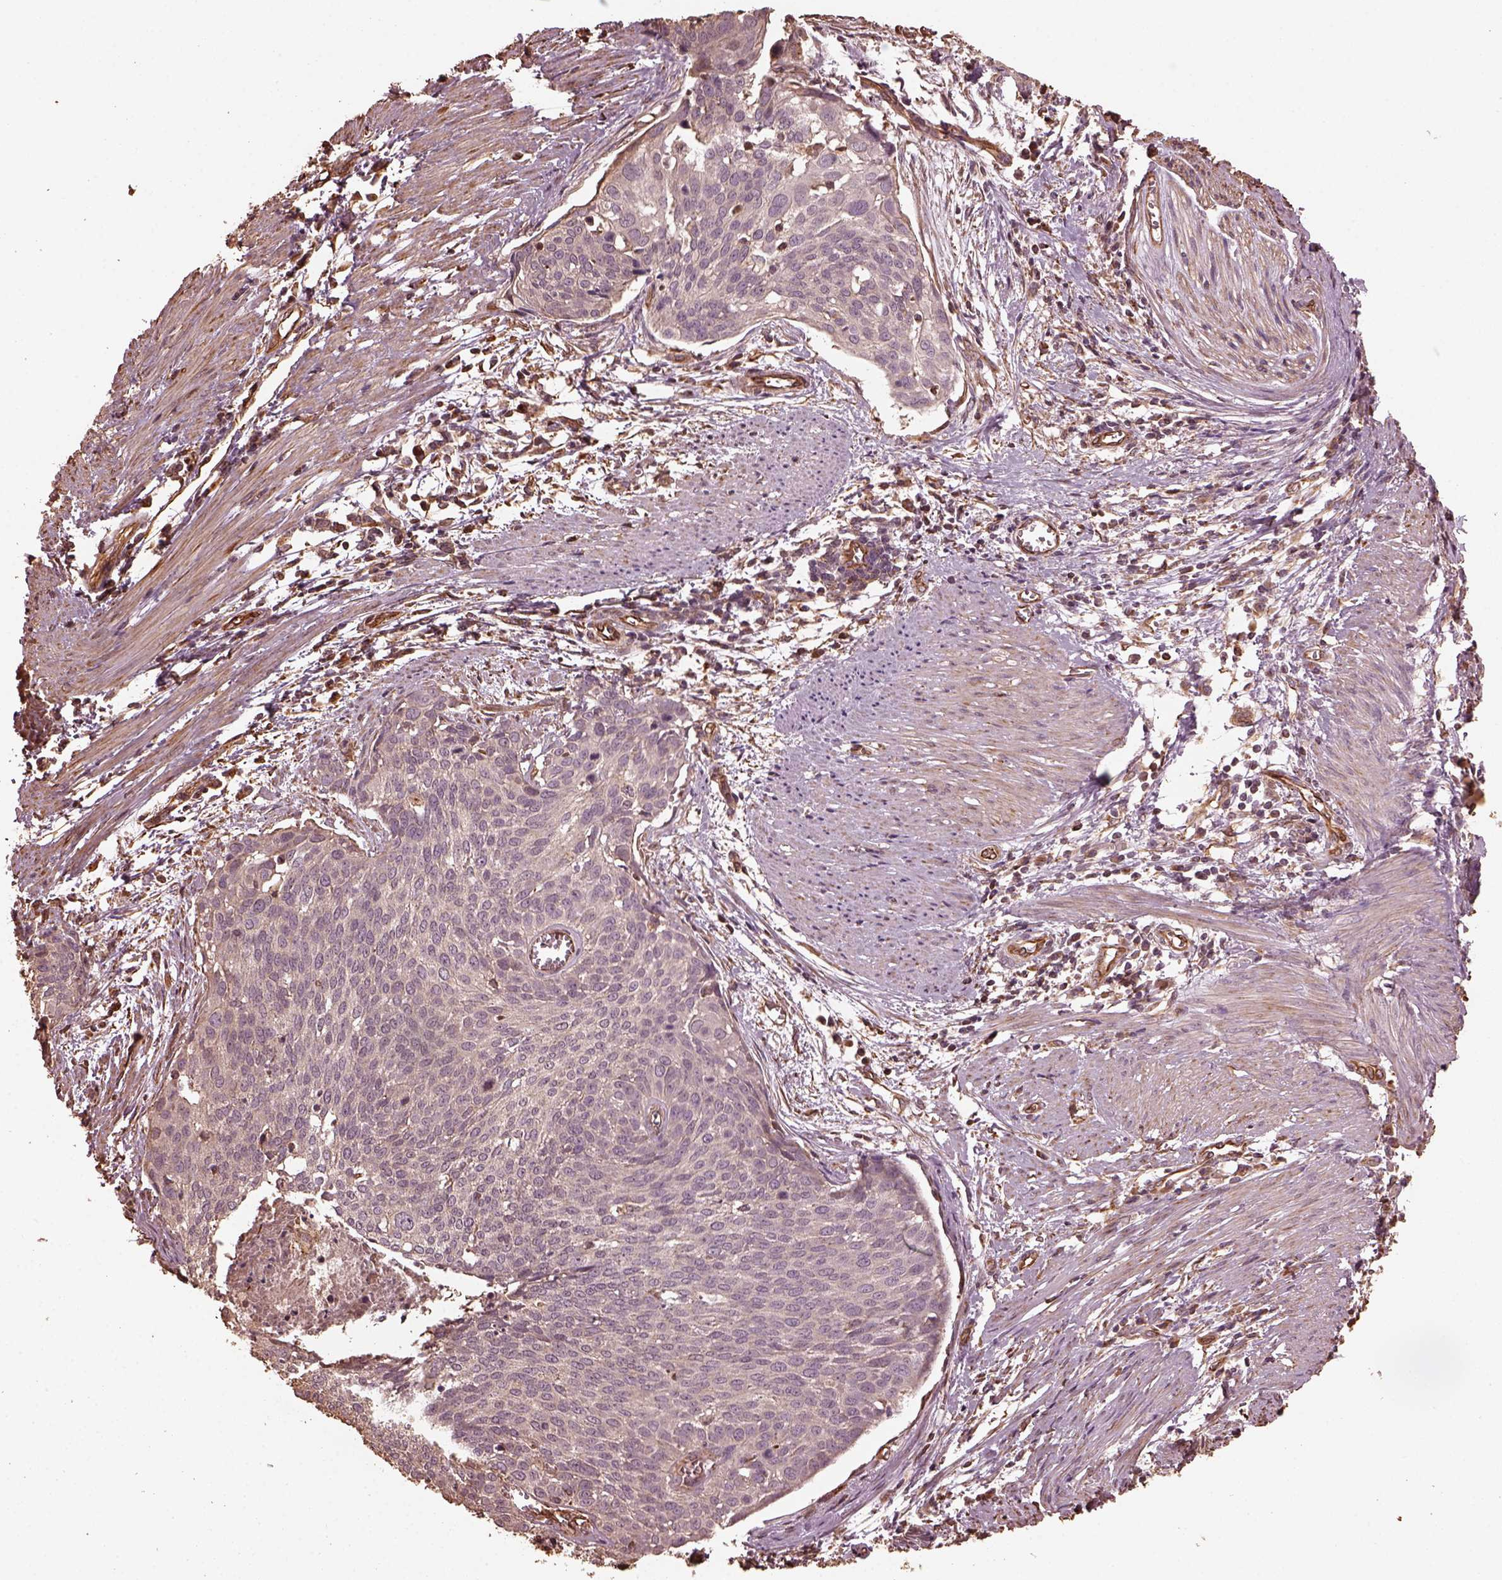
{"staining": {"intensity": "negative", "quantity": "none", "location": "none"}, "tissue": "cervical cancer", "cell_type": "Tumor cells", "image_type": "cancer", "snomed": [{"axis": "morphology", "description": "Squamous cell carcinoma, NOS"}, {"axis": "topography", "description": "Cervix"}], "caption": "Immunohistochemistry (IHC) photomicrograph of neoplastic tissue: squamous cell carcinoma (cervical) stained with DAB (3,3'-diaminobenzidine) reveals no significant protein staining in tumor cells. The staining is performed using DAB (3,3'-diaminobenzidine) brown chromogen with nuclei counter-stained in using hematoxylin.", "gene": "GTPBP1", "patient": {"sex": "female", "age": 39}}